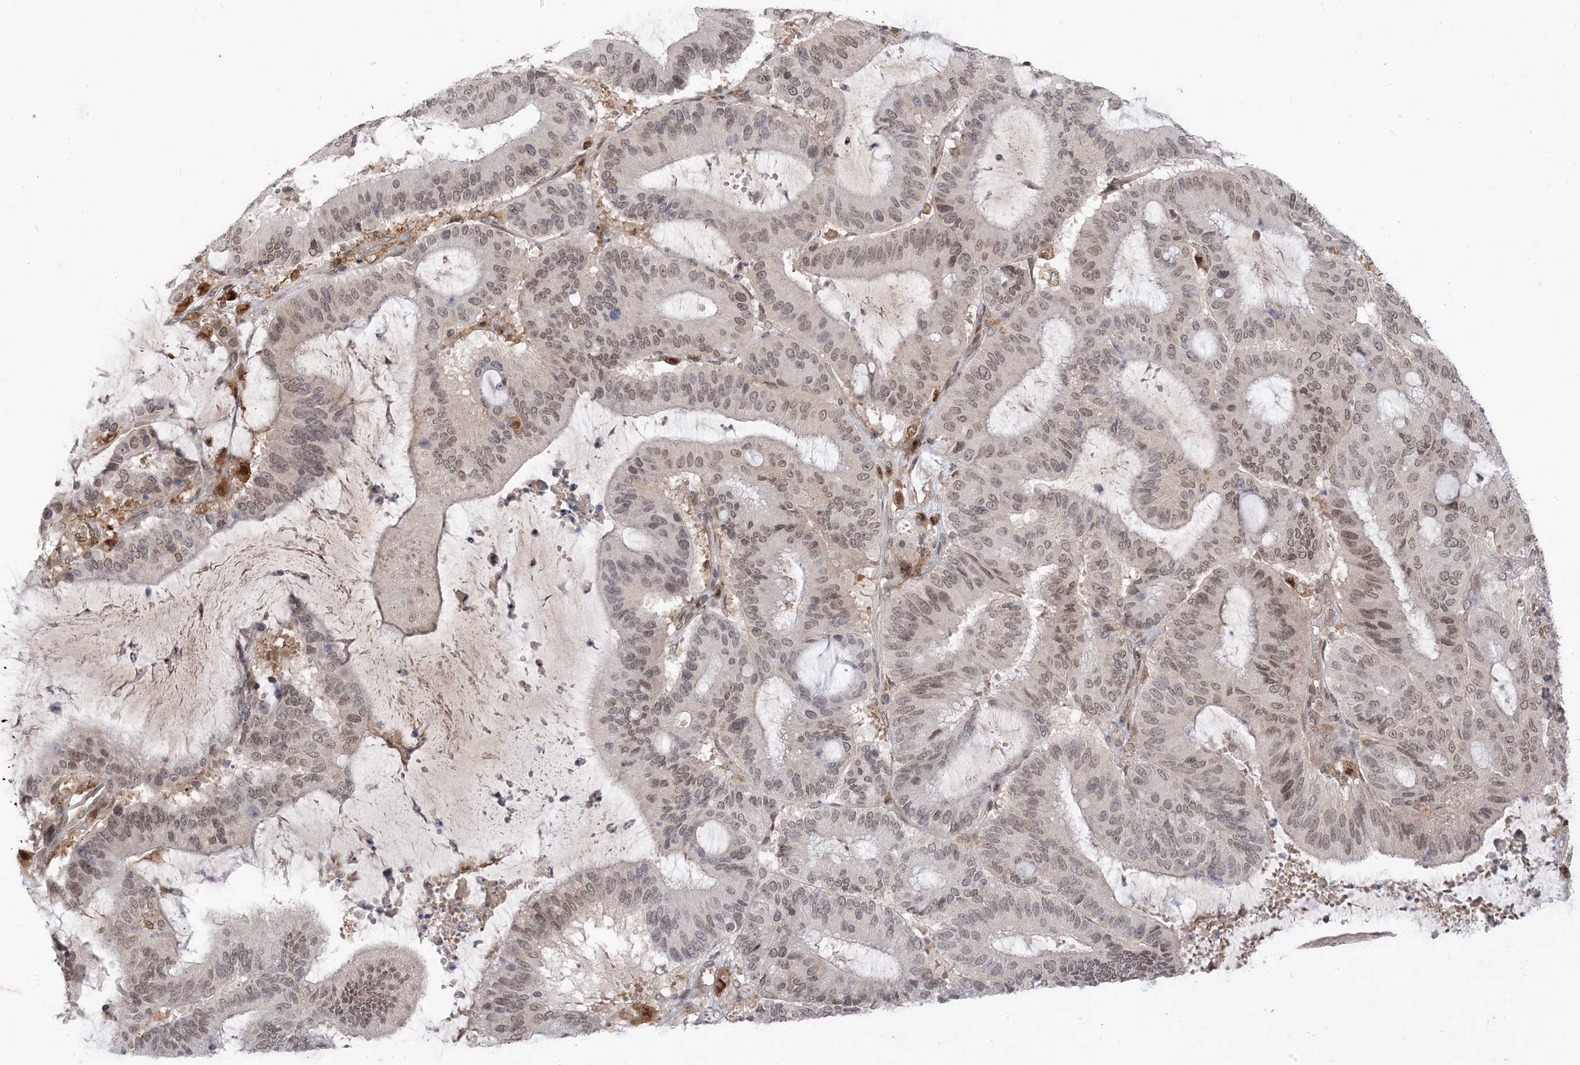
{"staining": {"intensity": "weak", "quantity": "25%-75%", "location": "cytoplasmic/membranous,nuclear"}, "tissue": "liver cancer", "cell_type": "Tumor cells", "image_type": "cancer", "snomed": [{"axis": "morphology", "description": "Normal tissue, NOS"}, {"axis": "morphology", "description": "Cholangiocarcinoma"}, {"axis": "topography", "description": "Liver"}, {"axis": "topography", "description": "Peripheral nerve tissue"}], "caption": "Liver cholangiocarcinoma was stained to show a protein in brown. There is low levels of weak cytoplasmic/membranous and nuclear expression in approximately 25%-75% of tumor cells.", "gene": "NAGK", "patient": {"sex": "female", "age": 73}}